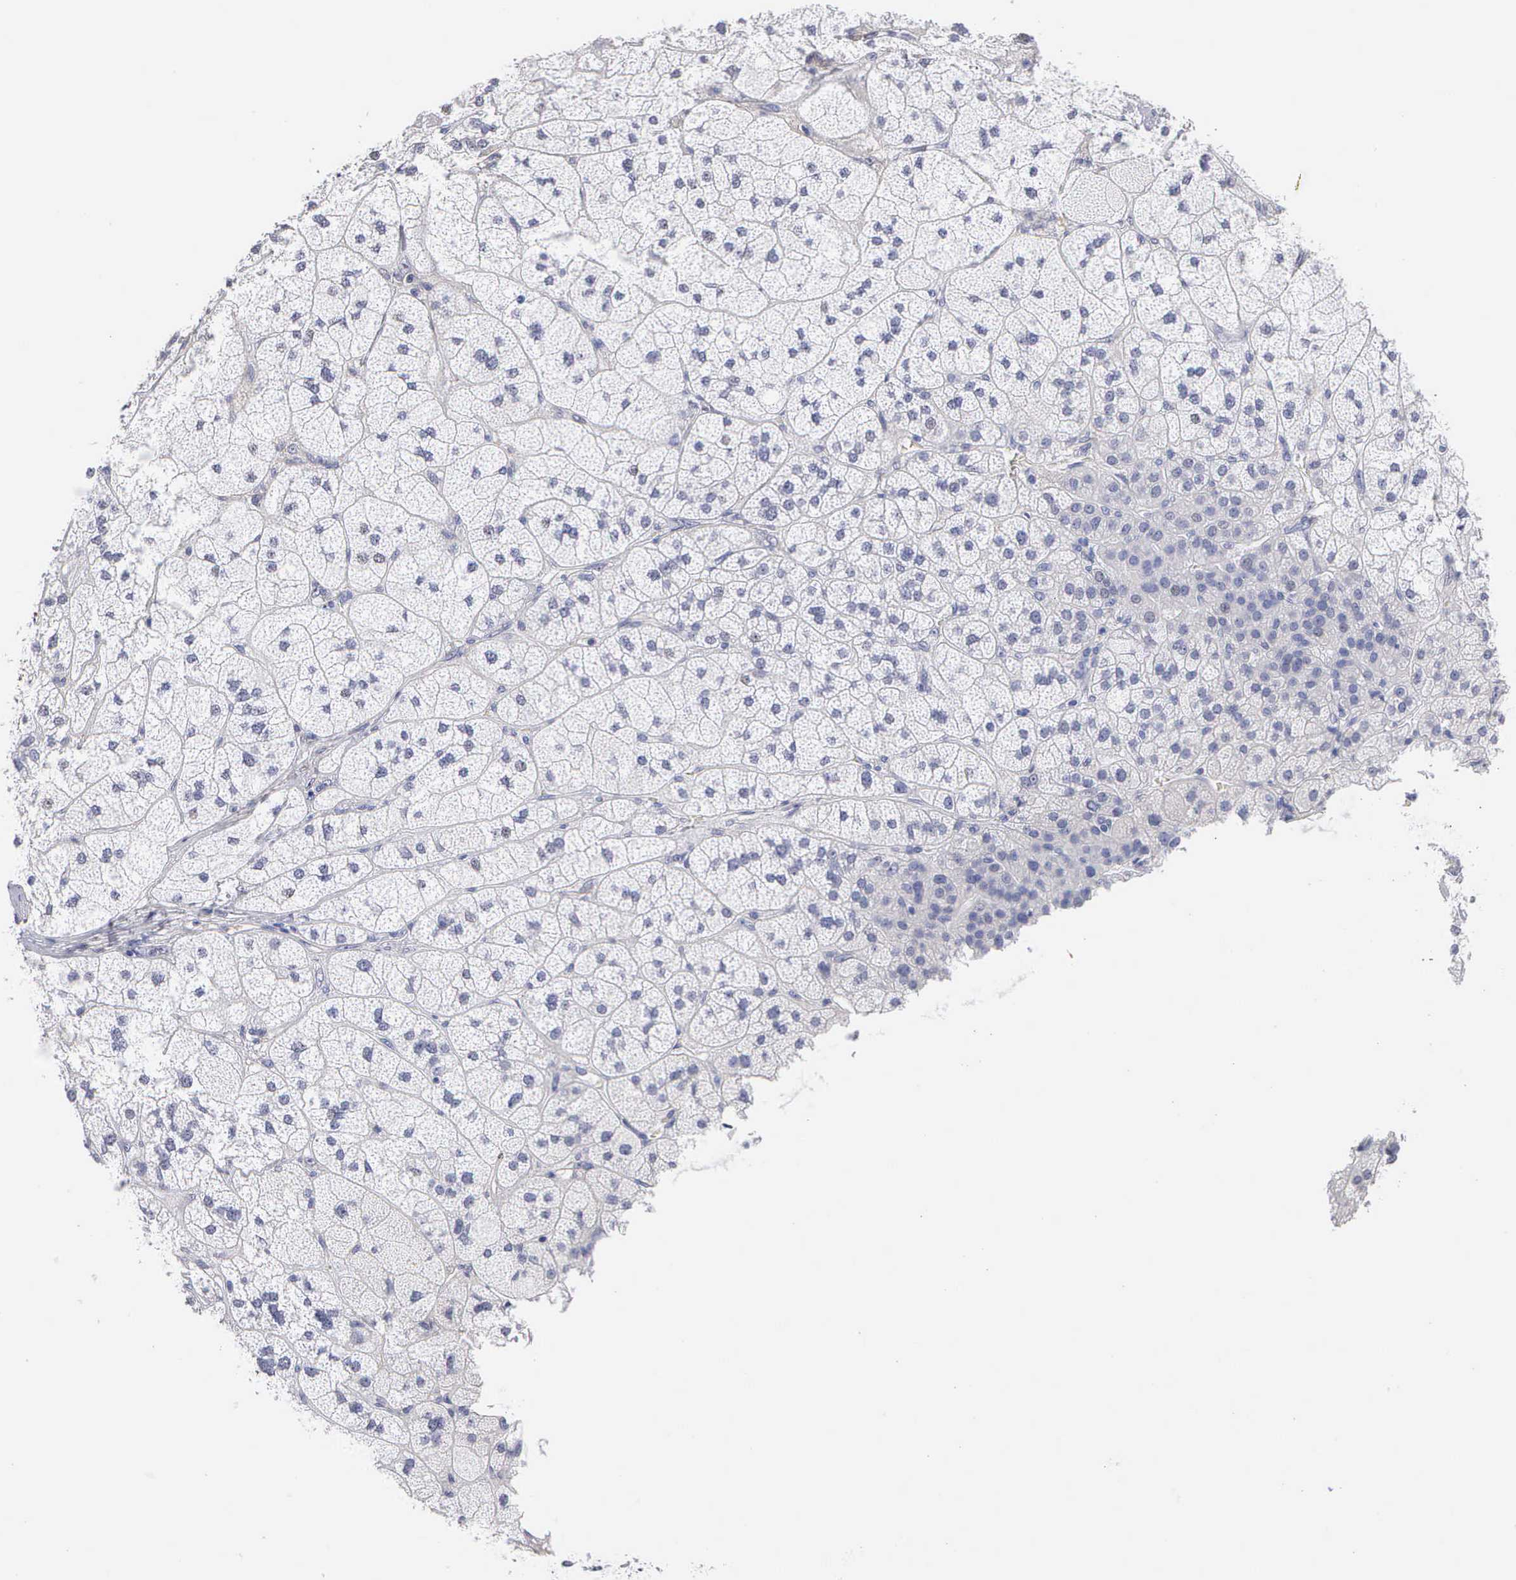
{"staining": {"intensity": "negative", "quantity": "none", "location": "none"}, "tissue": "adrenal gland", "cell_type": "Glandular cells", "image_type": "normal", "snomed": [{"axis": "morphology", "description": "Normal tissue, NOS"}, {"axis": "topography", "description": "Adrenal gland"}], "caption": "Adrenal gland stained for a protein using immunohistochemistry (IHC) shows no positivity glandular cells.", "gene": "ELFN2", "patient": {"sex": "female", "age": 60}}